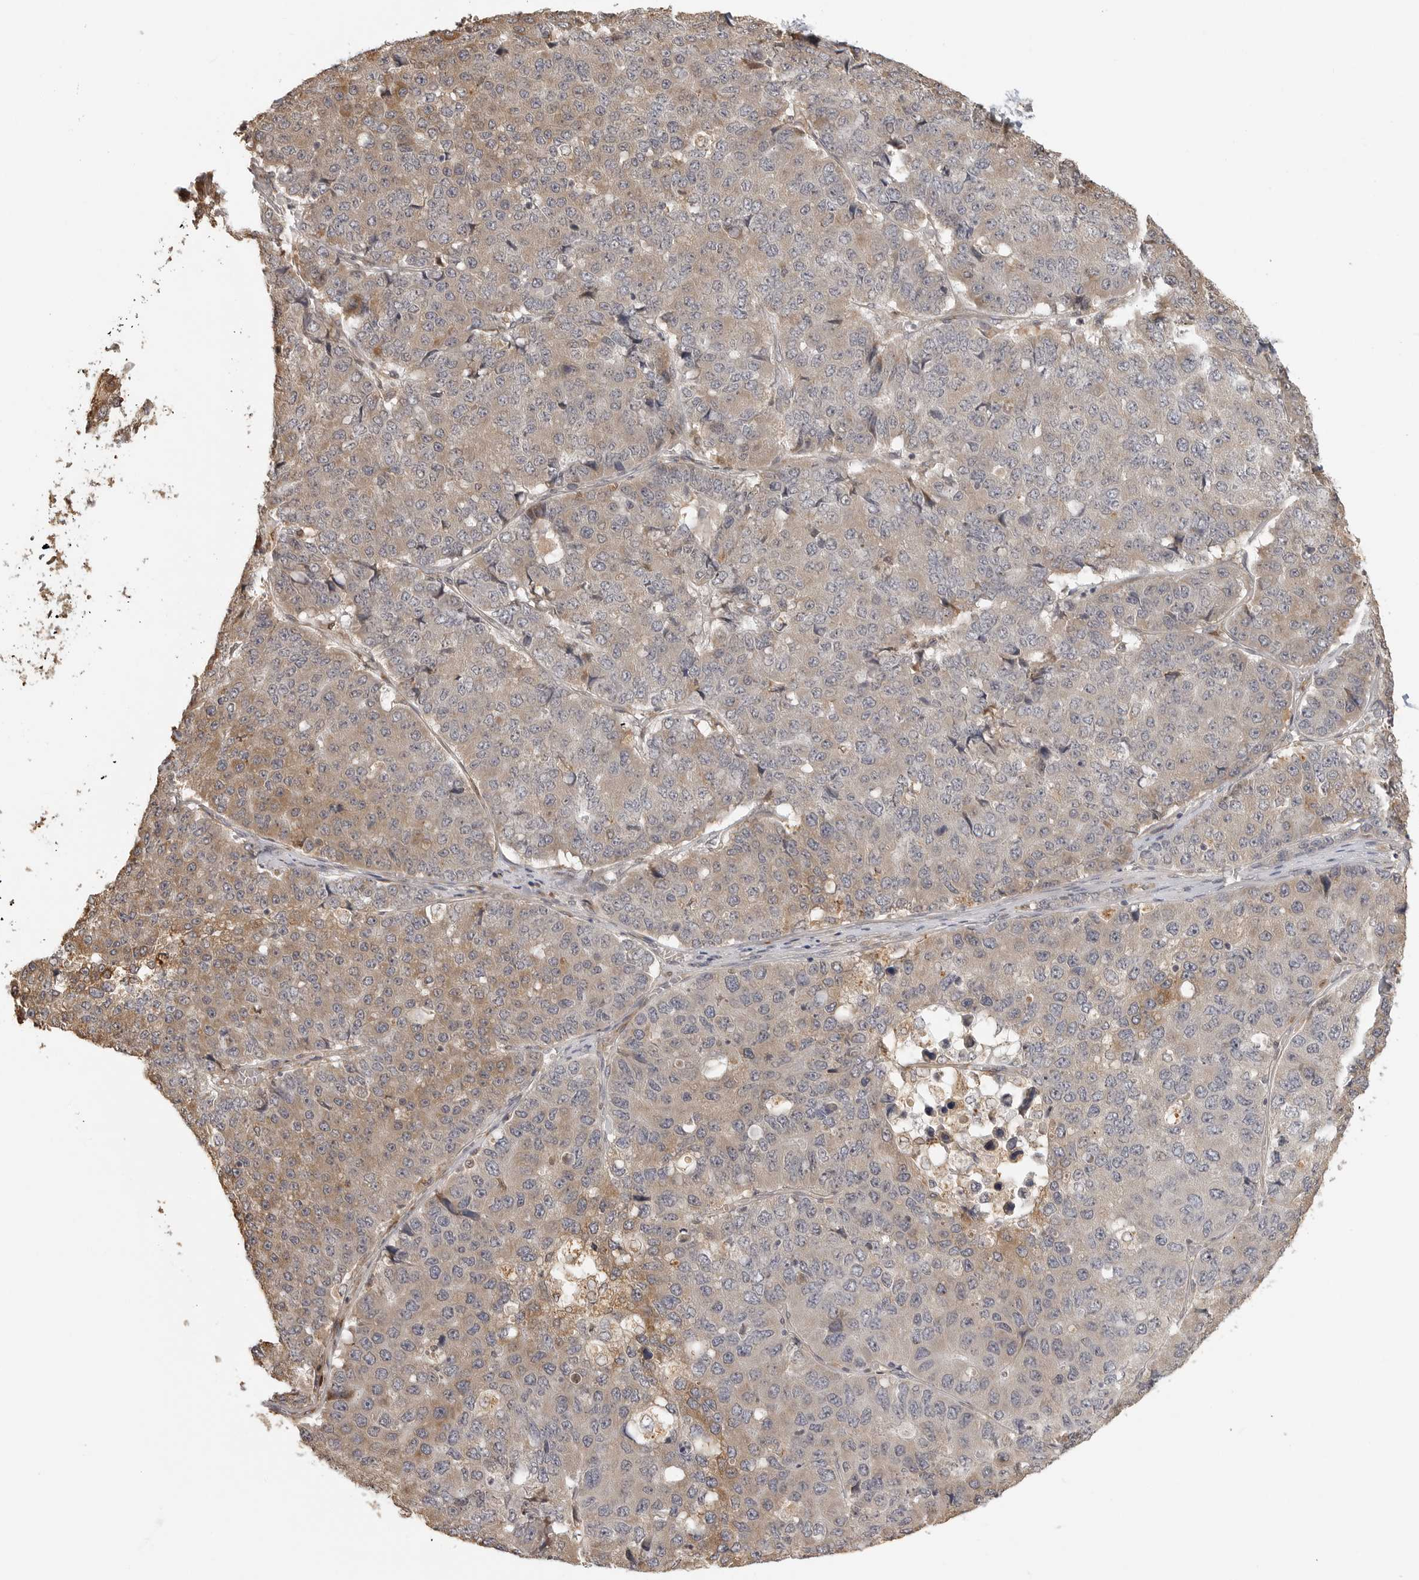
{"staining": {"intensity": "moderate", "quantity": "<25%", "location": "cytoplasmic/membranous"}, "tissue": "pancreatic cancer", "cell_type": "Tumor cells", "image_type": "cancer", "snomed": [{"axis": "morphology", "description": "Adenocarcinoma, NOS"}, {"axis": "topography", "description": "Pancreas"}], "caption": "Pancreatic adenocarcinoma was stained to show a protein in brown. There is low levels of moderate cytoplasmic/membranous staining in approximately <25% of tumor cells.", "gene": "IDO1", "patient": {"sex": "male", "age": 50}}